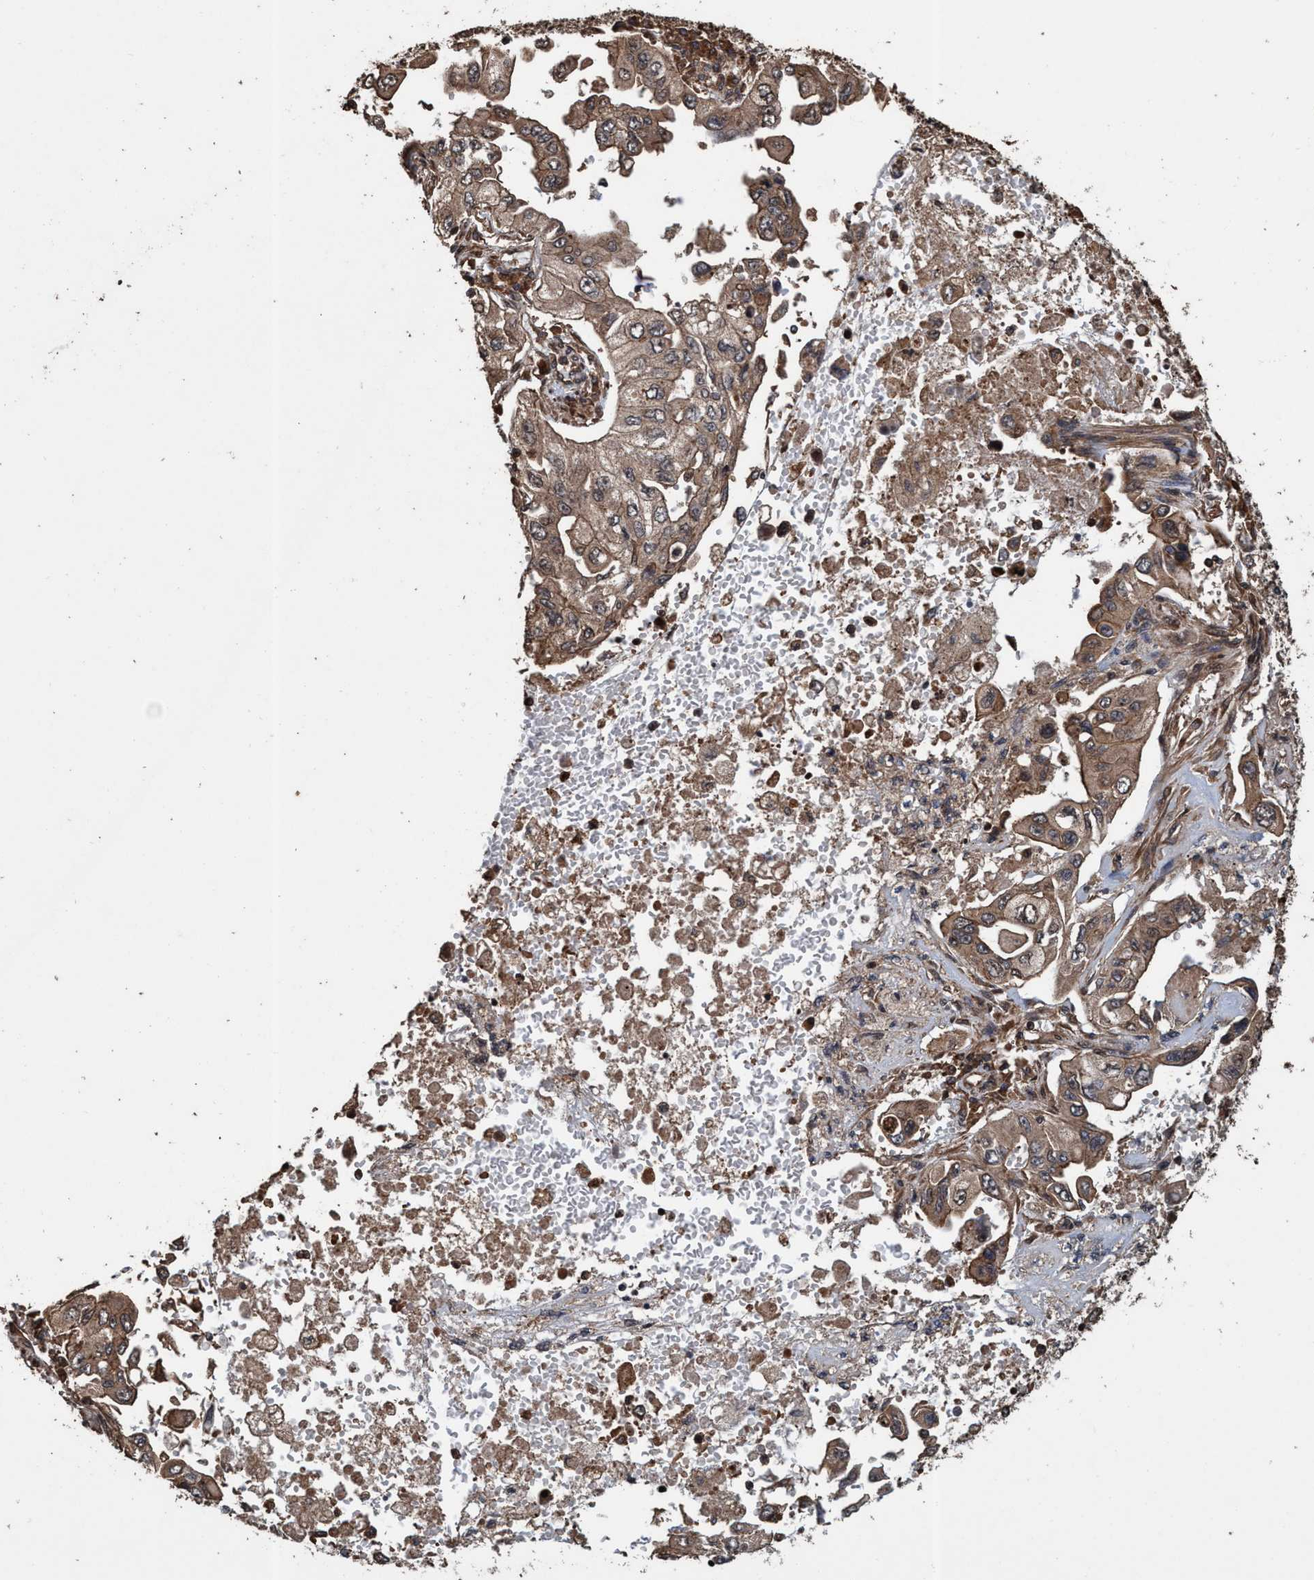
{"staining": {"intensity": "weak", "quantity": ">75%", "location": "cytoplasmic/membranous"}, "tissue": "lung cancer", "cell_type": "Tumor cells", "image_type": "cancer", "snomed": [{"axis": "morphology", "description": "Adenocarcinoma, NOS"}, {"axis": "topography", "description": "Lung"}], "caption": "Lung adenocarcinoma was stained to show a protein in brown. There is low levels of weak cytoplasmic/membranous staining in approximately >75% of tumor cells.", "gene": "TRPC7", "patient": {"sex": "male", "age": 84}}